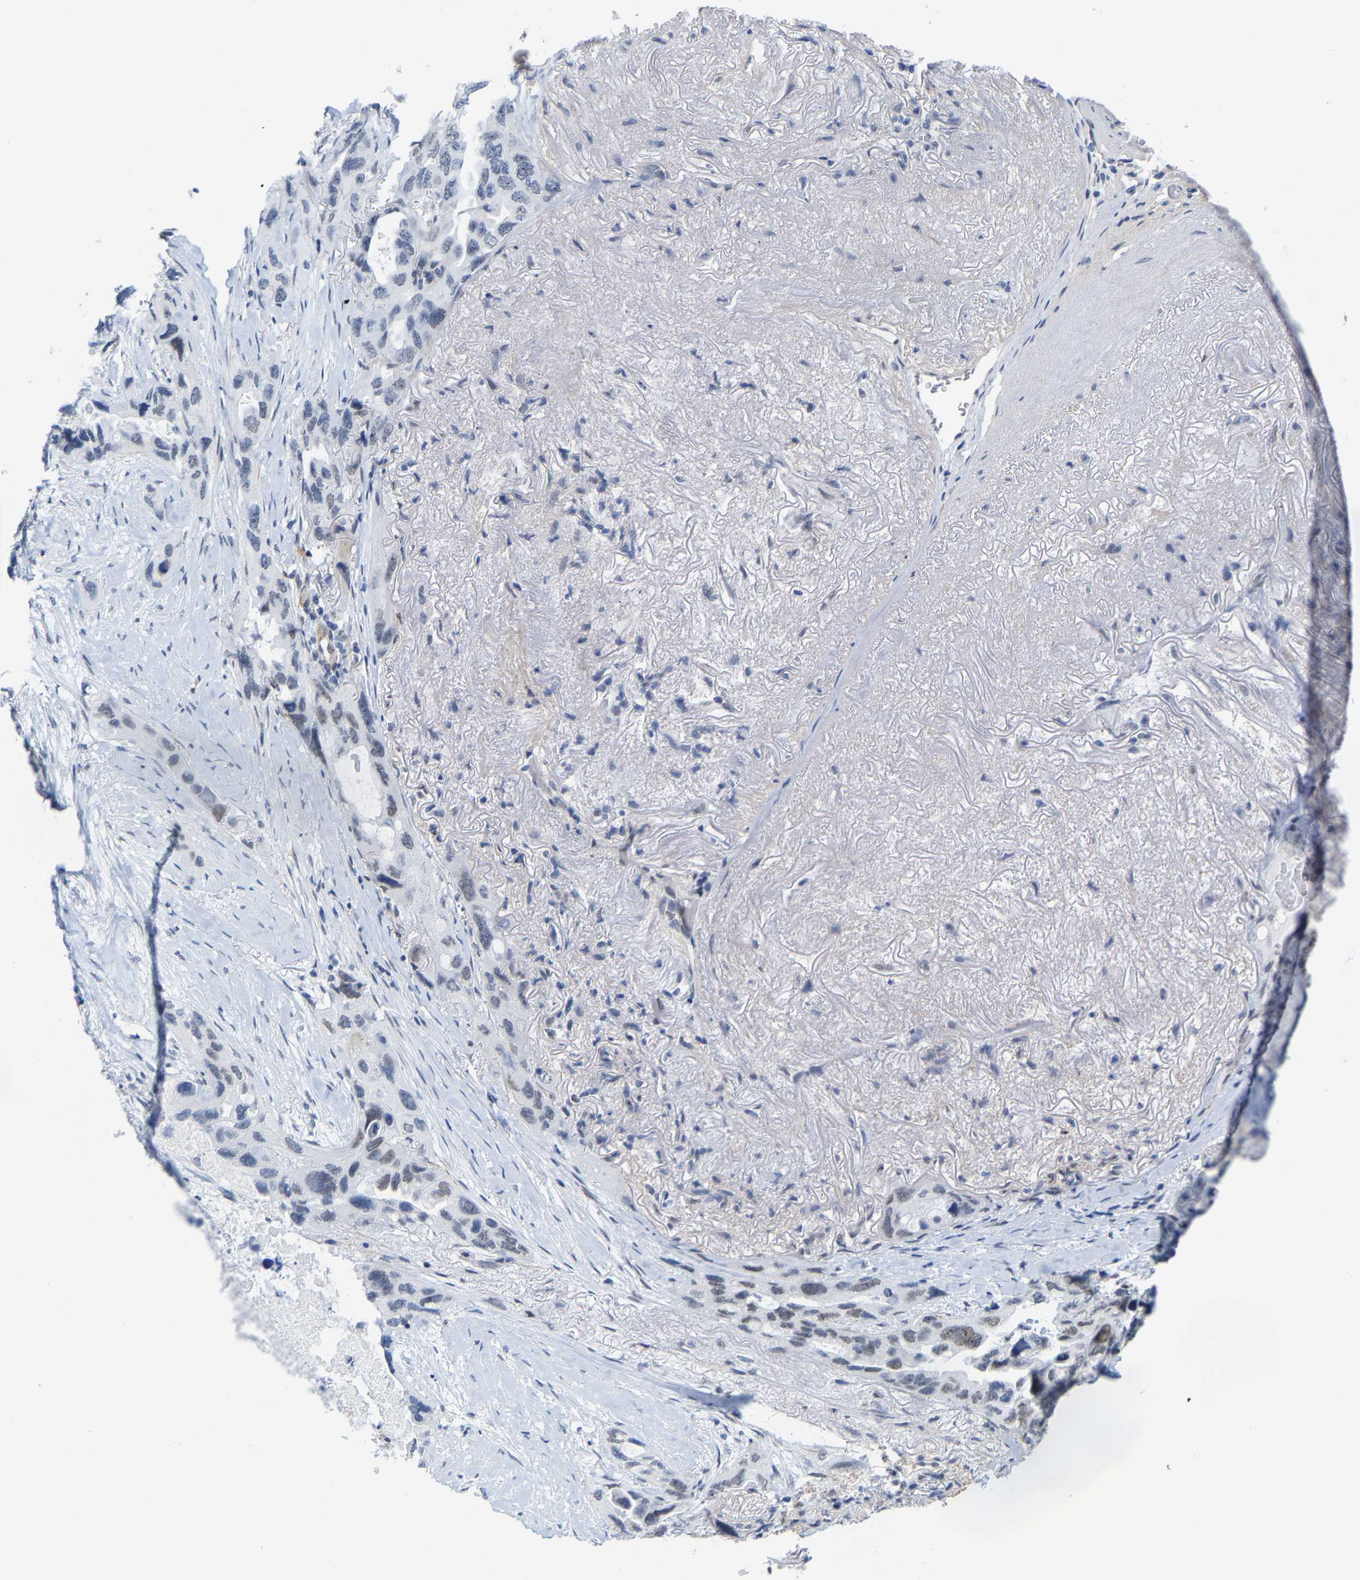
{"staining": {"intensity": "weak", "quantity": "<25%", "location": "nuclear"}, "tissue": "lung cancer", "cell_type": "Tumor cells", "image_type": "cancer", "snomed": [{"axis": "morphology", "description": "Squamous cell carcinoma, NOS"}, {"axis": "topography", "description": "Lung"}], "caption": "IHC of lung cancer (squamous cell carcinoma) demonstrates no staining in tumor cells. (DAB immunohistochemistry (IHC) with hematoxylin counter stain).", "gene": "FAM180A", "patient": {"sex": "female", "age": 73}}